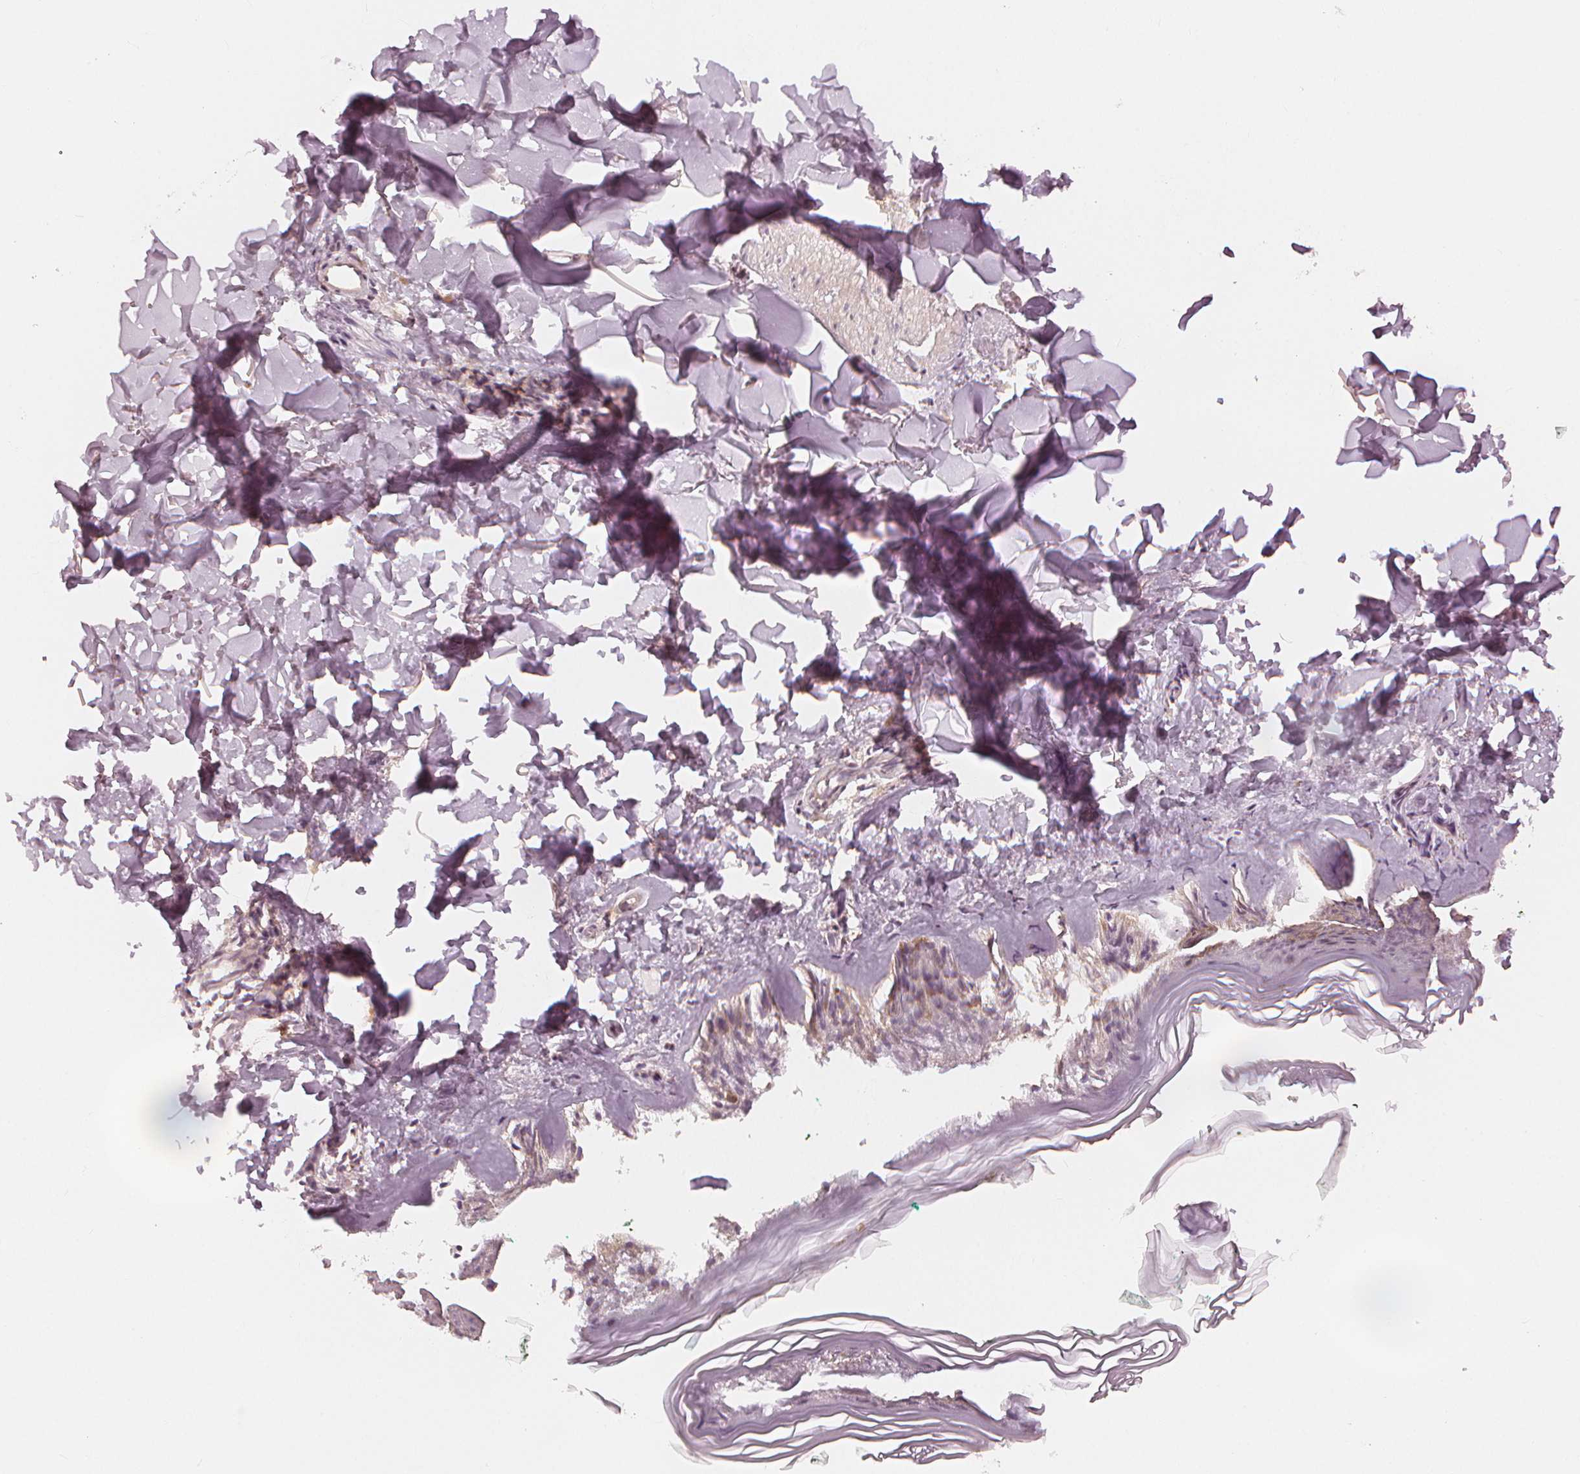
{"staining": {"intensity": "weak", "quantity": "25%-75%", "location": "cytoplasmic/membranous,nuclear"}, "tissue": "skin", "cell_type": "Fibroblasts", "image_type": "normal", "snomed": [{"axis": "morphology", "description": "Normal tissue, NOS"}, {"axis": "topography", "description": "Skin"}, {"axis": "topography", "description": "Peripheral nerve tissue"}], "caption": "Fibroblasts demonstrate weak cytoplasmic/membranous,nuclear staining in approximately 25%-75% of cells in normal skin.", "gene": "SLC34A1", "patient": {"sex": "female", "age": 45}}